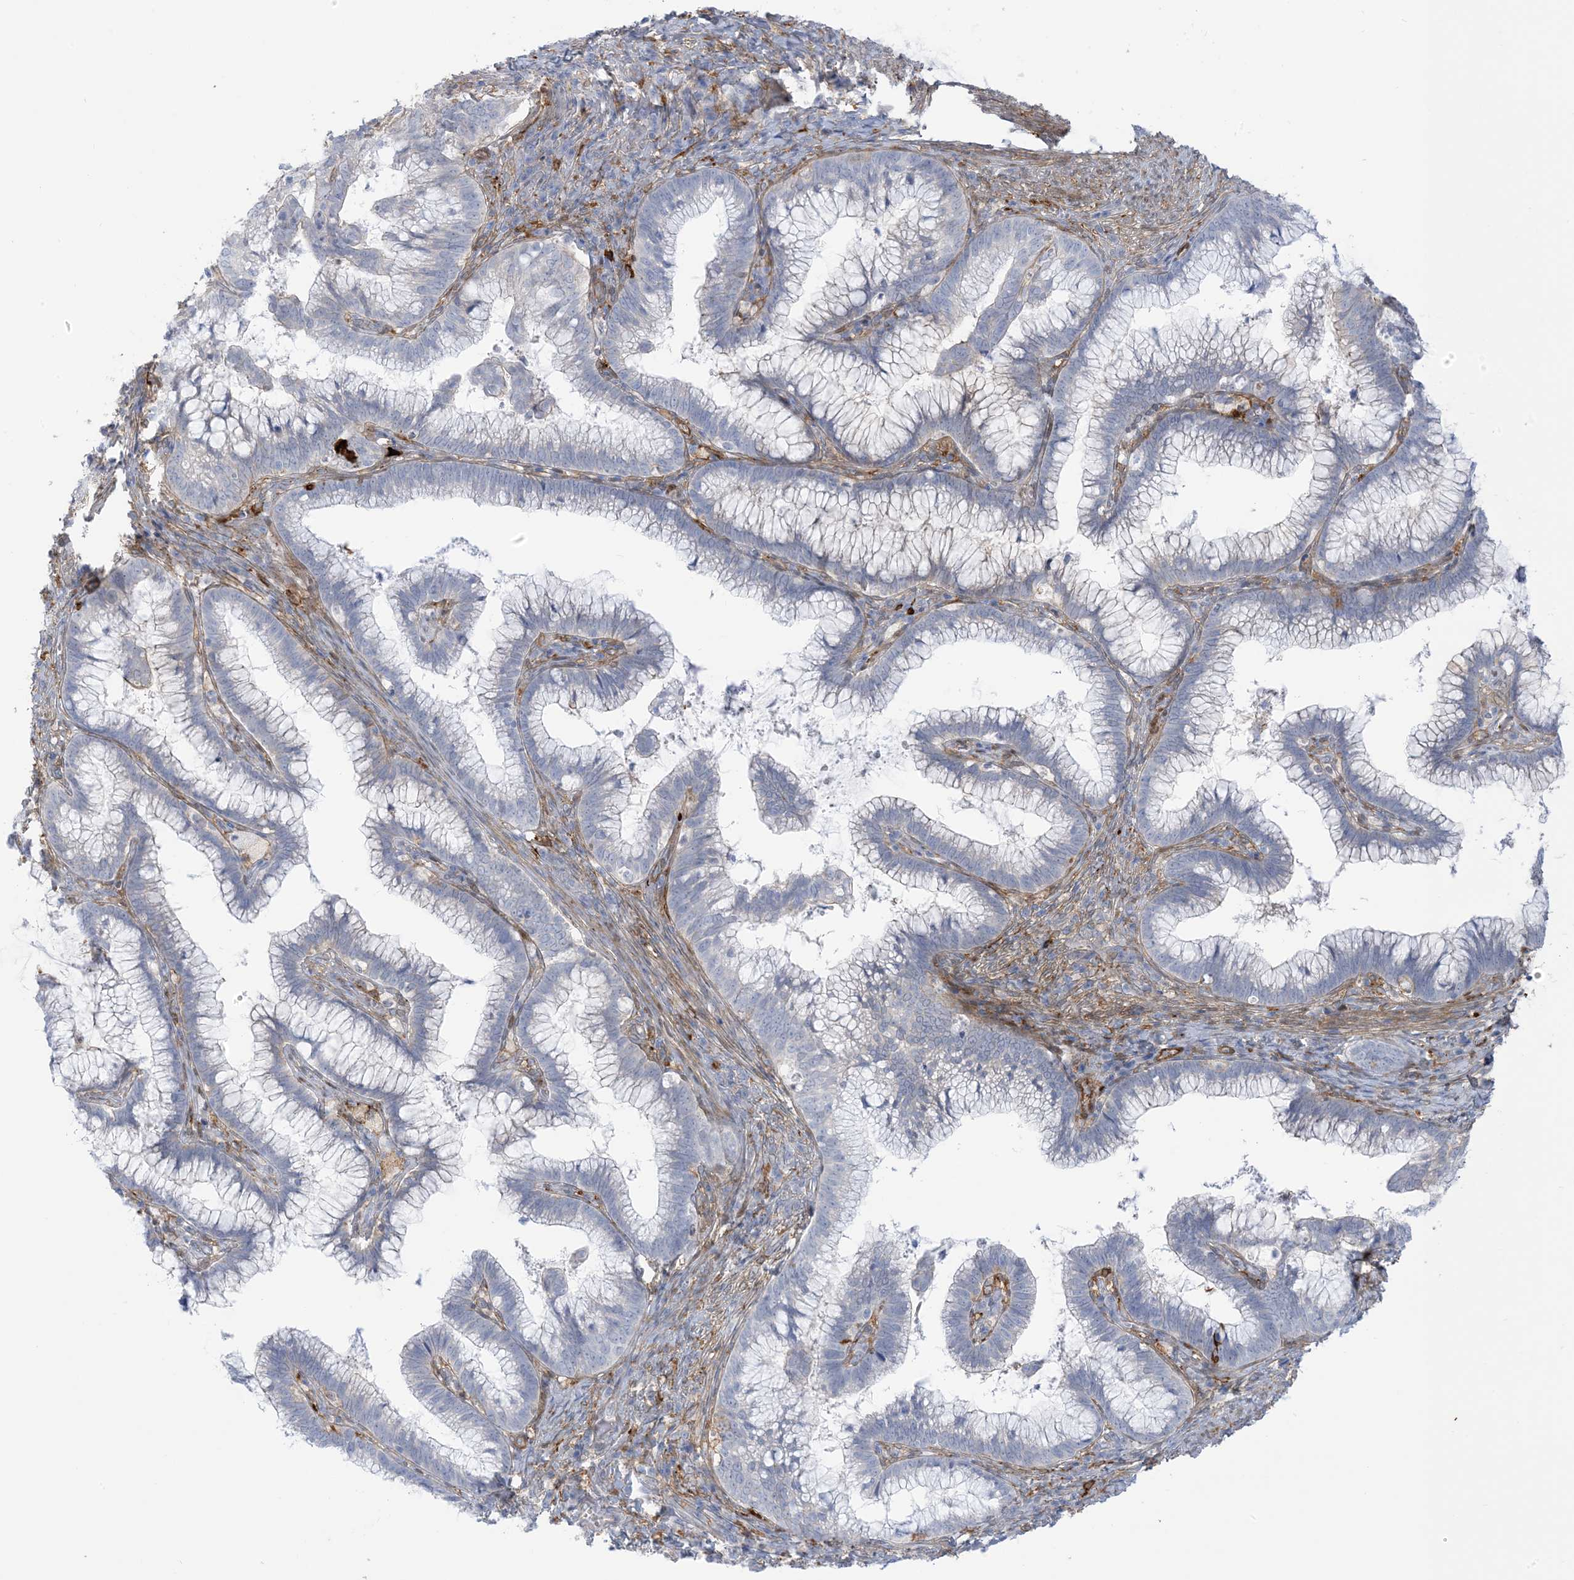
{"staining": {"intensity": "negative", "quantity": "none", "location": "none"}, "tissue": "cervical cancer", "cell_type": "Tumor cells", "image_type": "cancer", "snomed": [{"axis": "morphology", "description": "Adenocarcinoma, NOS"}, {"axis": "topography", "description": "Cervix"}], "caption": "Immunohistochemistry photomicrograph of adenocarcinoma (cervical) stained for a protein (brown), which displays no expression in tumor cells. The staining is performed using DAB brown chromogen with nuclei counter-stained in using hematoxylin.", "gene": "ICMT", "patient": {"sex": "female", "age": 36}}